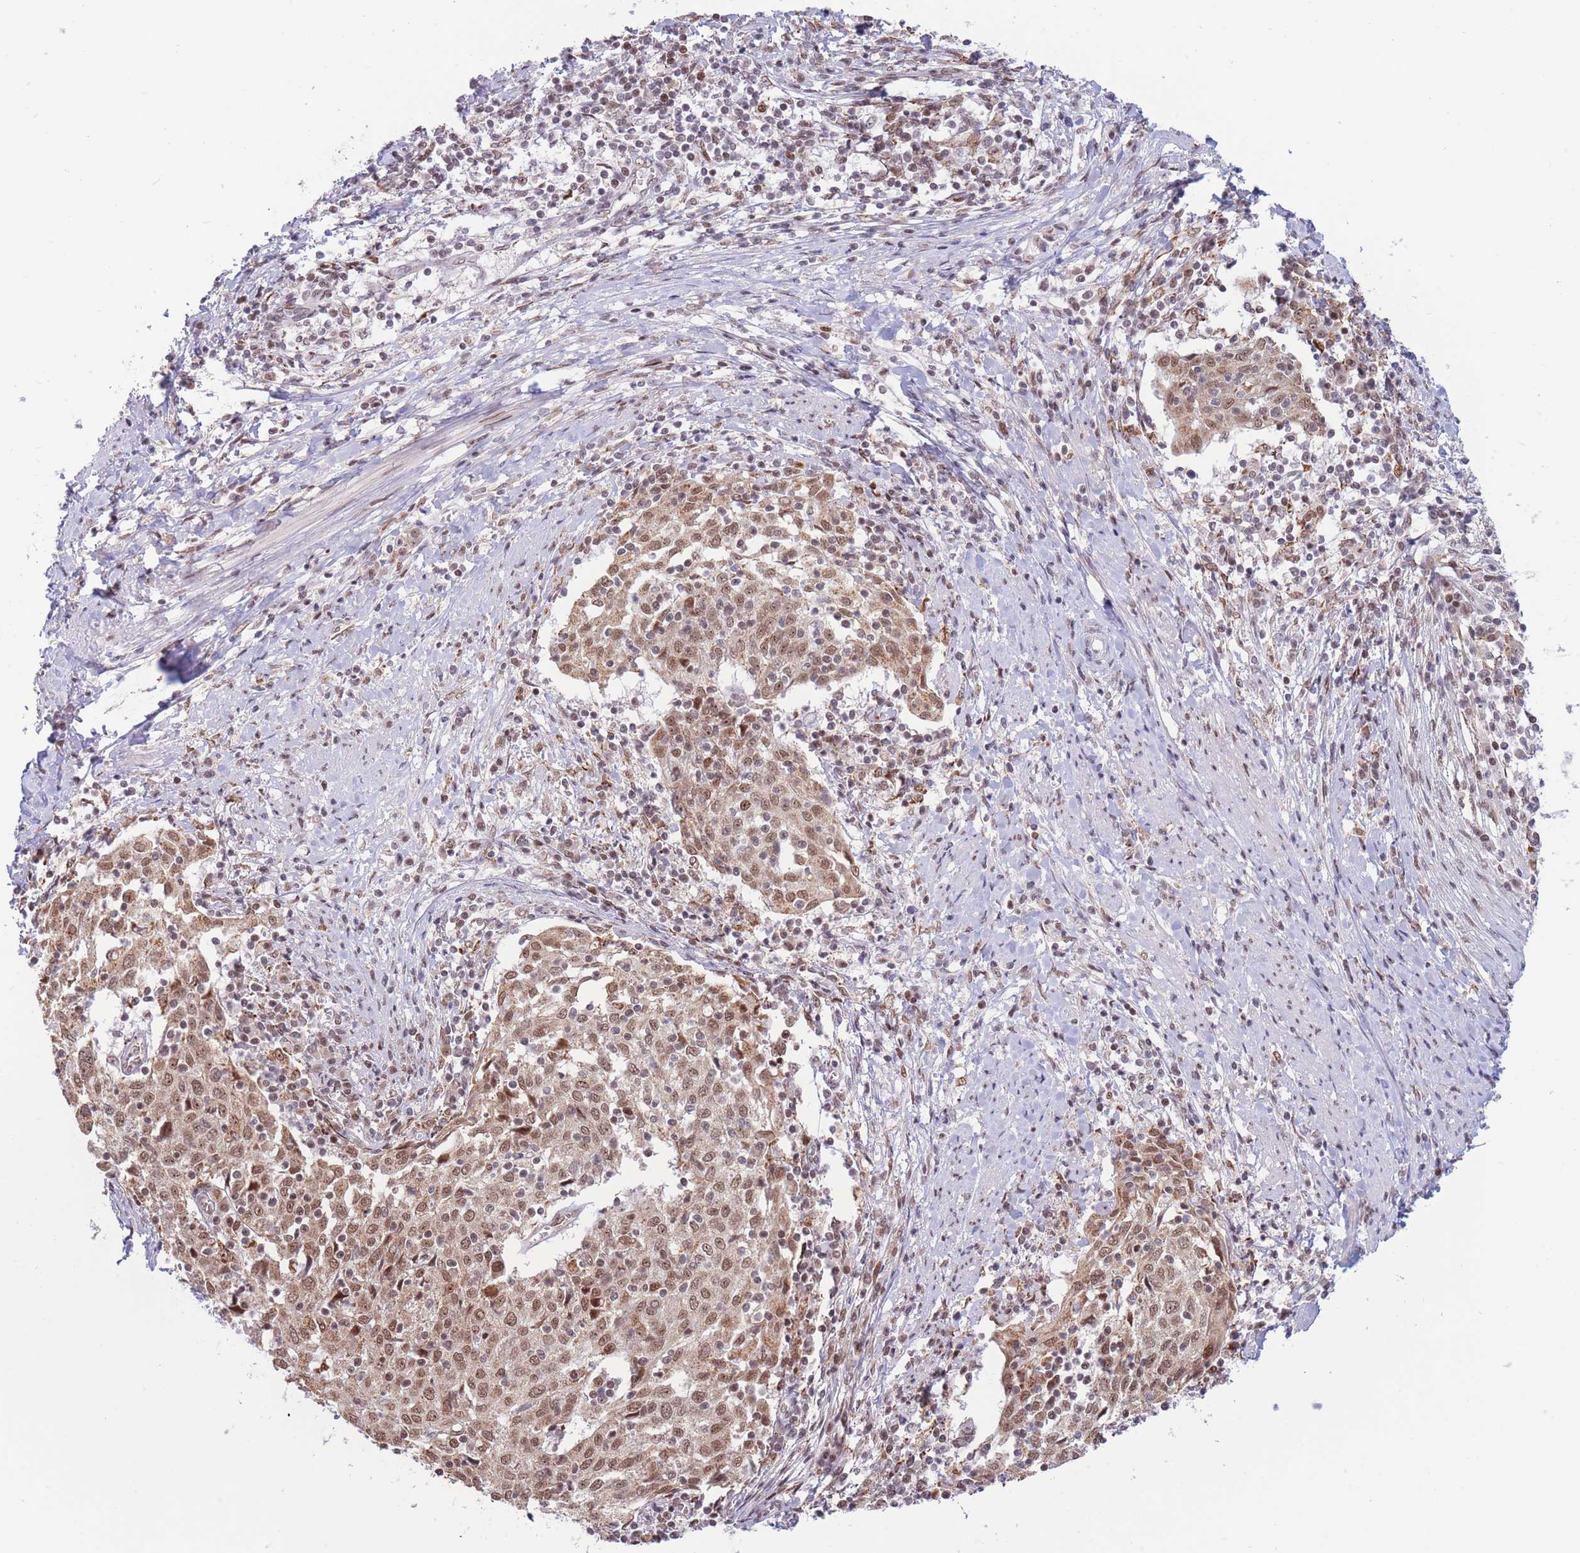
{"staining": {"intensity": "moderate", "quantity": ">75%", "location": "nuclear"}, "tissue": "cervical cancer", "cell_type": "Tumor cells", "image_type": "cancer", "snomed": [{"axis": "morphology", "description": "Squamous cell carcinoma, NOS"}, {"axis": "topography", "description": "Cervix"}], "caption": "Human cervical cancer stained with a protein marker shows moderate staining in tumor cells.", "gene": "TARBP2", "patient": {"sex": "female", "age": 52}}